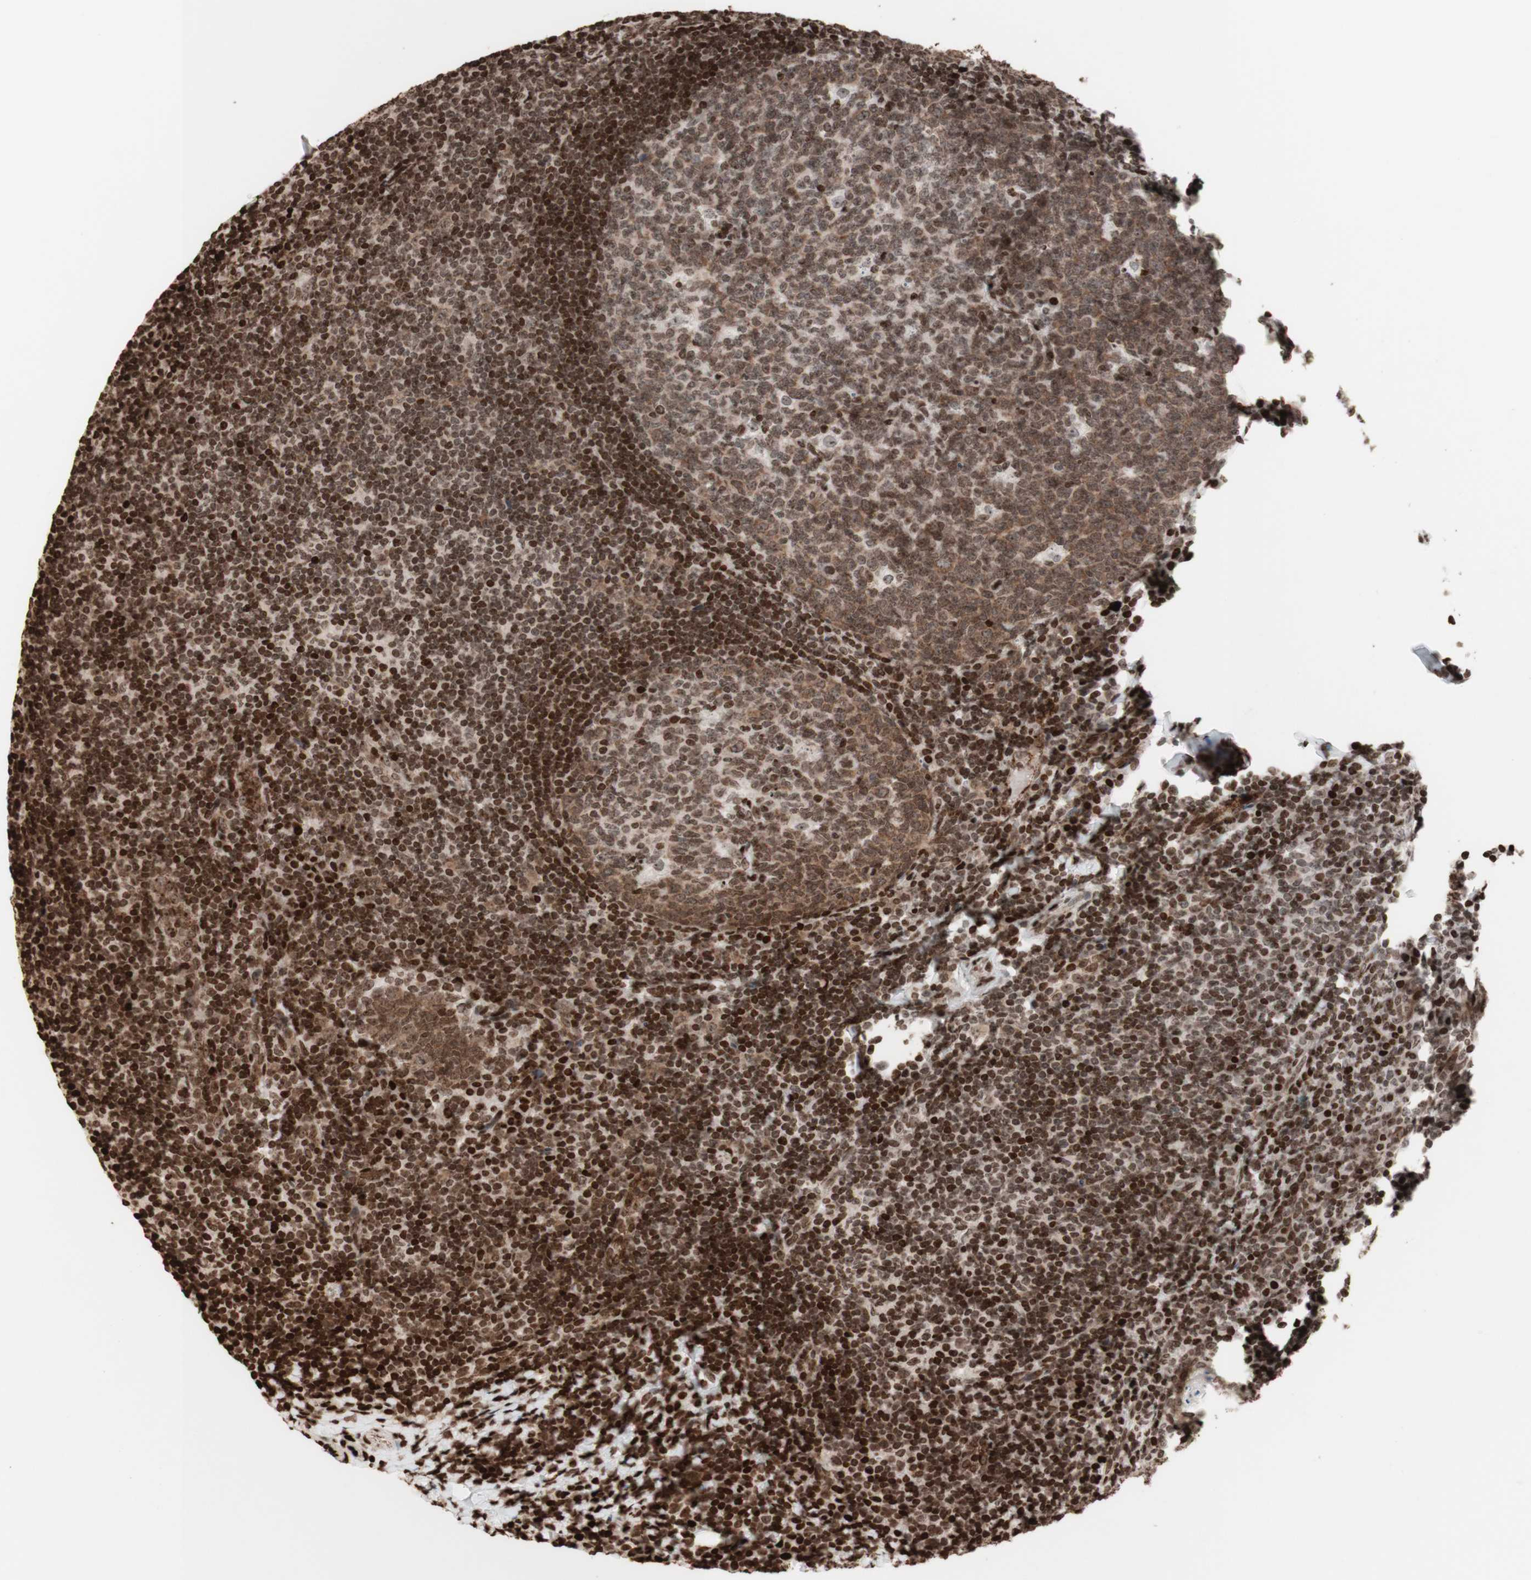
{"staining": {"intensity": "moderate", "quantity": ">75%", "location": "cytoplasmic/membranous,nuclear"}, "tissue": "tonsil", "cell_type": "Germinal center cells", "image_type": "normal", "snomed": [{"axis": "morphology", "description": "Normal tissue, NOS"}, {"axis": "topography", "description": "Tonsil"}], "caption": "Immunohistochemical staining of unremarkable tonsil shows >75% levels of moderate cytoplasmic/membranous,nuclear protein expression in approximately >75% of germinal center cells. (IHC, brightfield microscopy, high magnification).", "gene": "NCAPD2", "patient": {"sex": "male", "age": 37}}